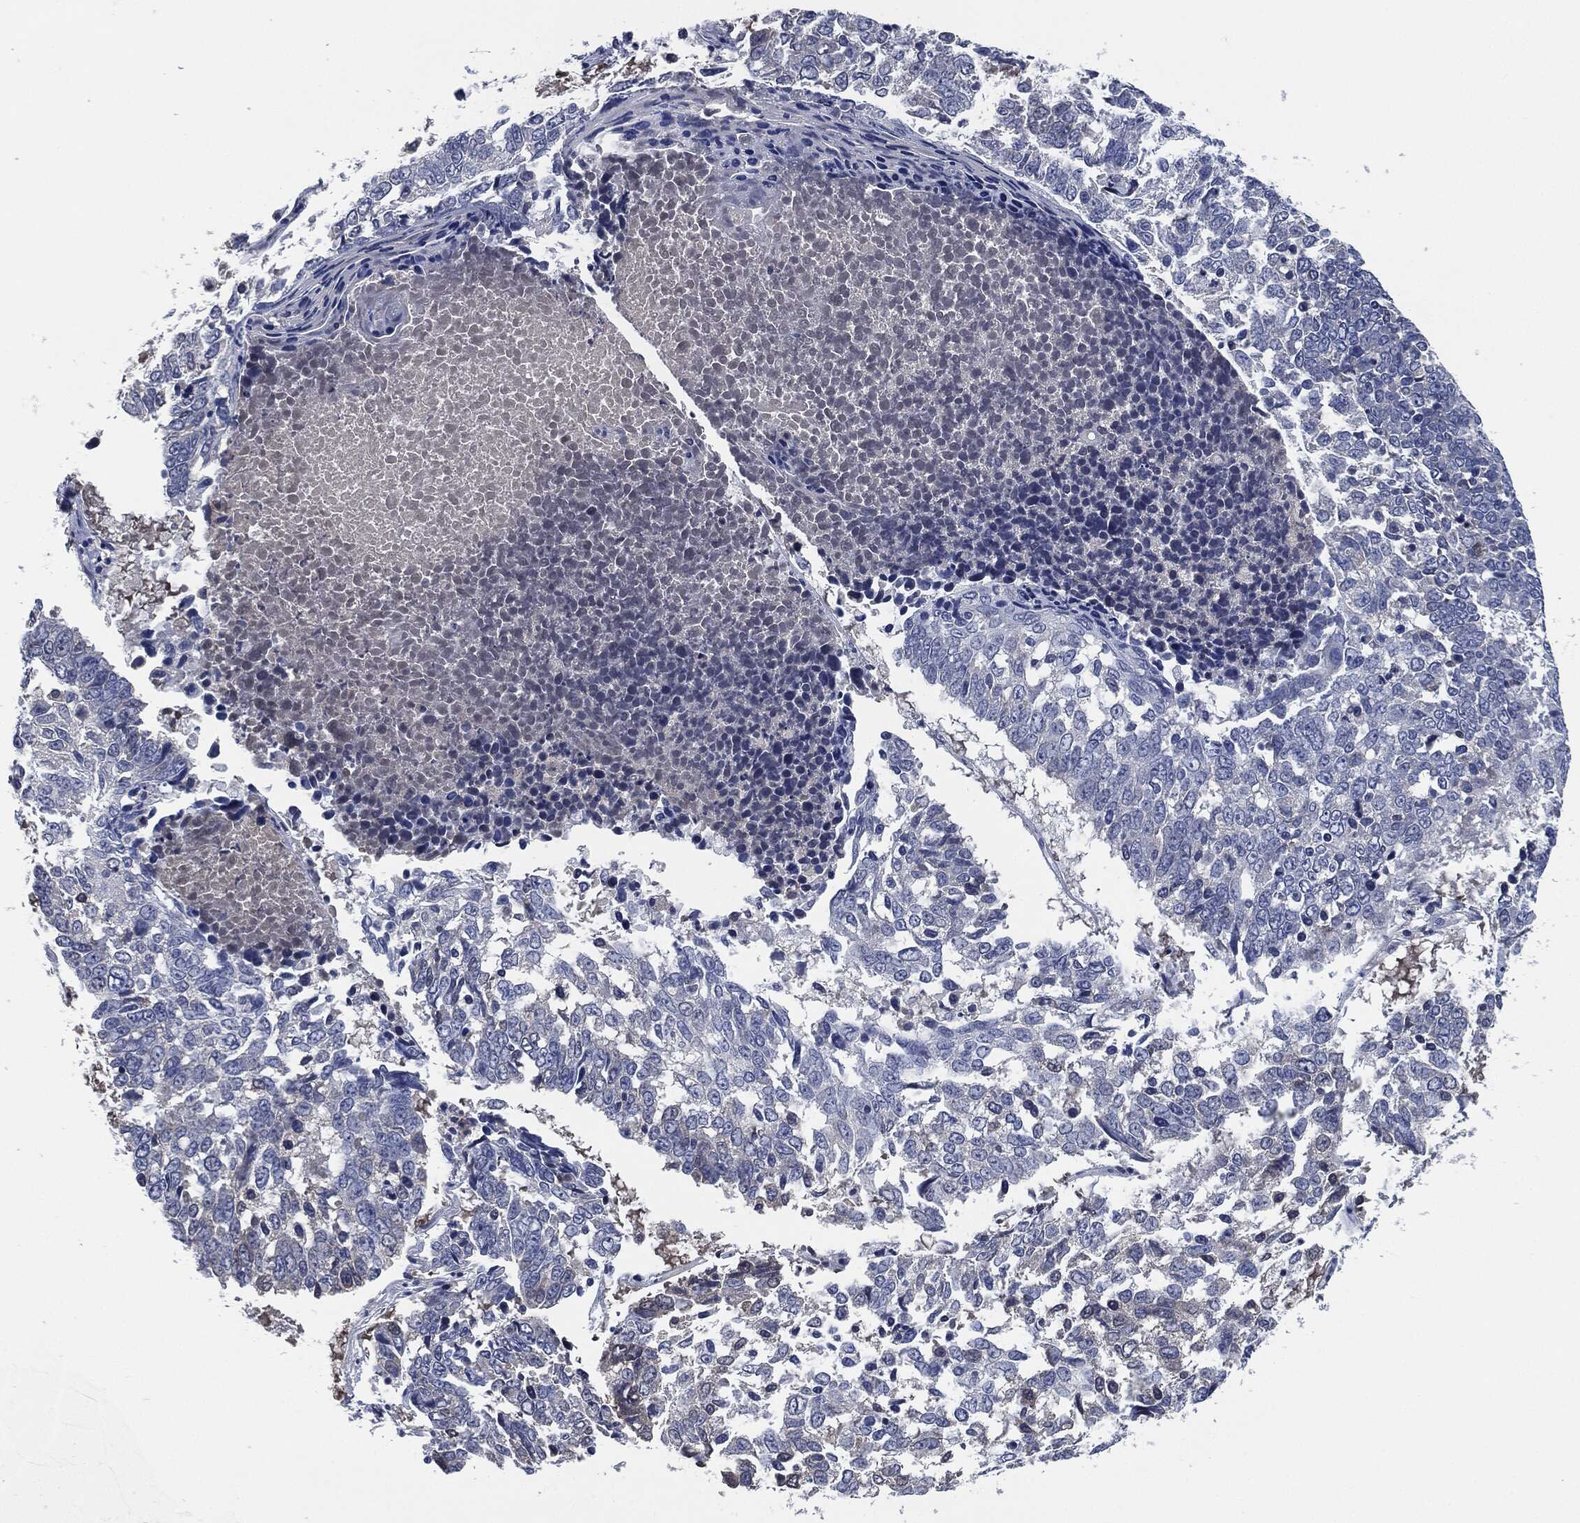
{"staining": {"intensity": "negative", "quantity": "none", "location": "none"}, "tissue": "lung cancer", "cell_type": "Tumor cells", "image_type": "cancer", "snomed": [{"axis": "morphology", "description": "Squamous cell carcinoma, NOS"}, {"axis": "topography", "description": "Lung"}], "caption": "High power microscopy image of an immunohistochemistry (IHC) histopathology image of squamous cell carcinoma (lung), revealing no significant staining in tumor cells.", "gene": "IL2RG", "patient": {"sex": "male", "age": 82}}